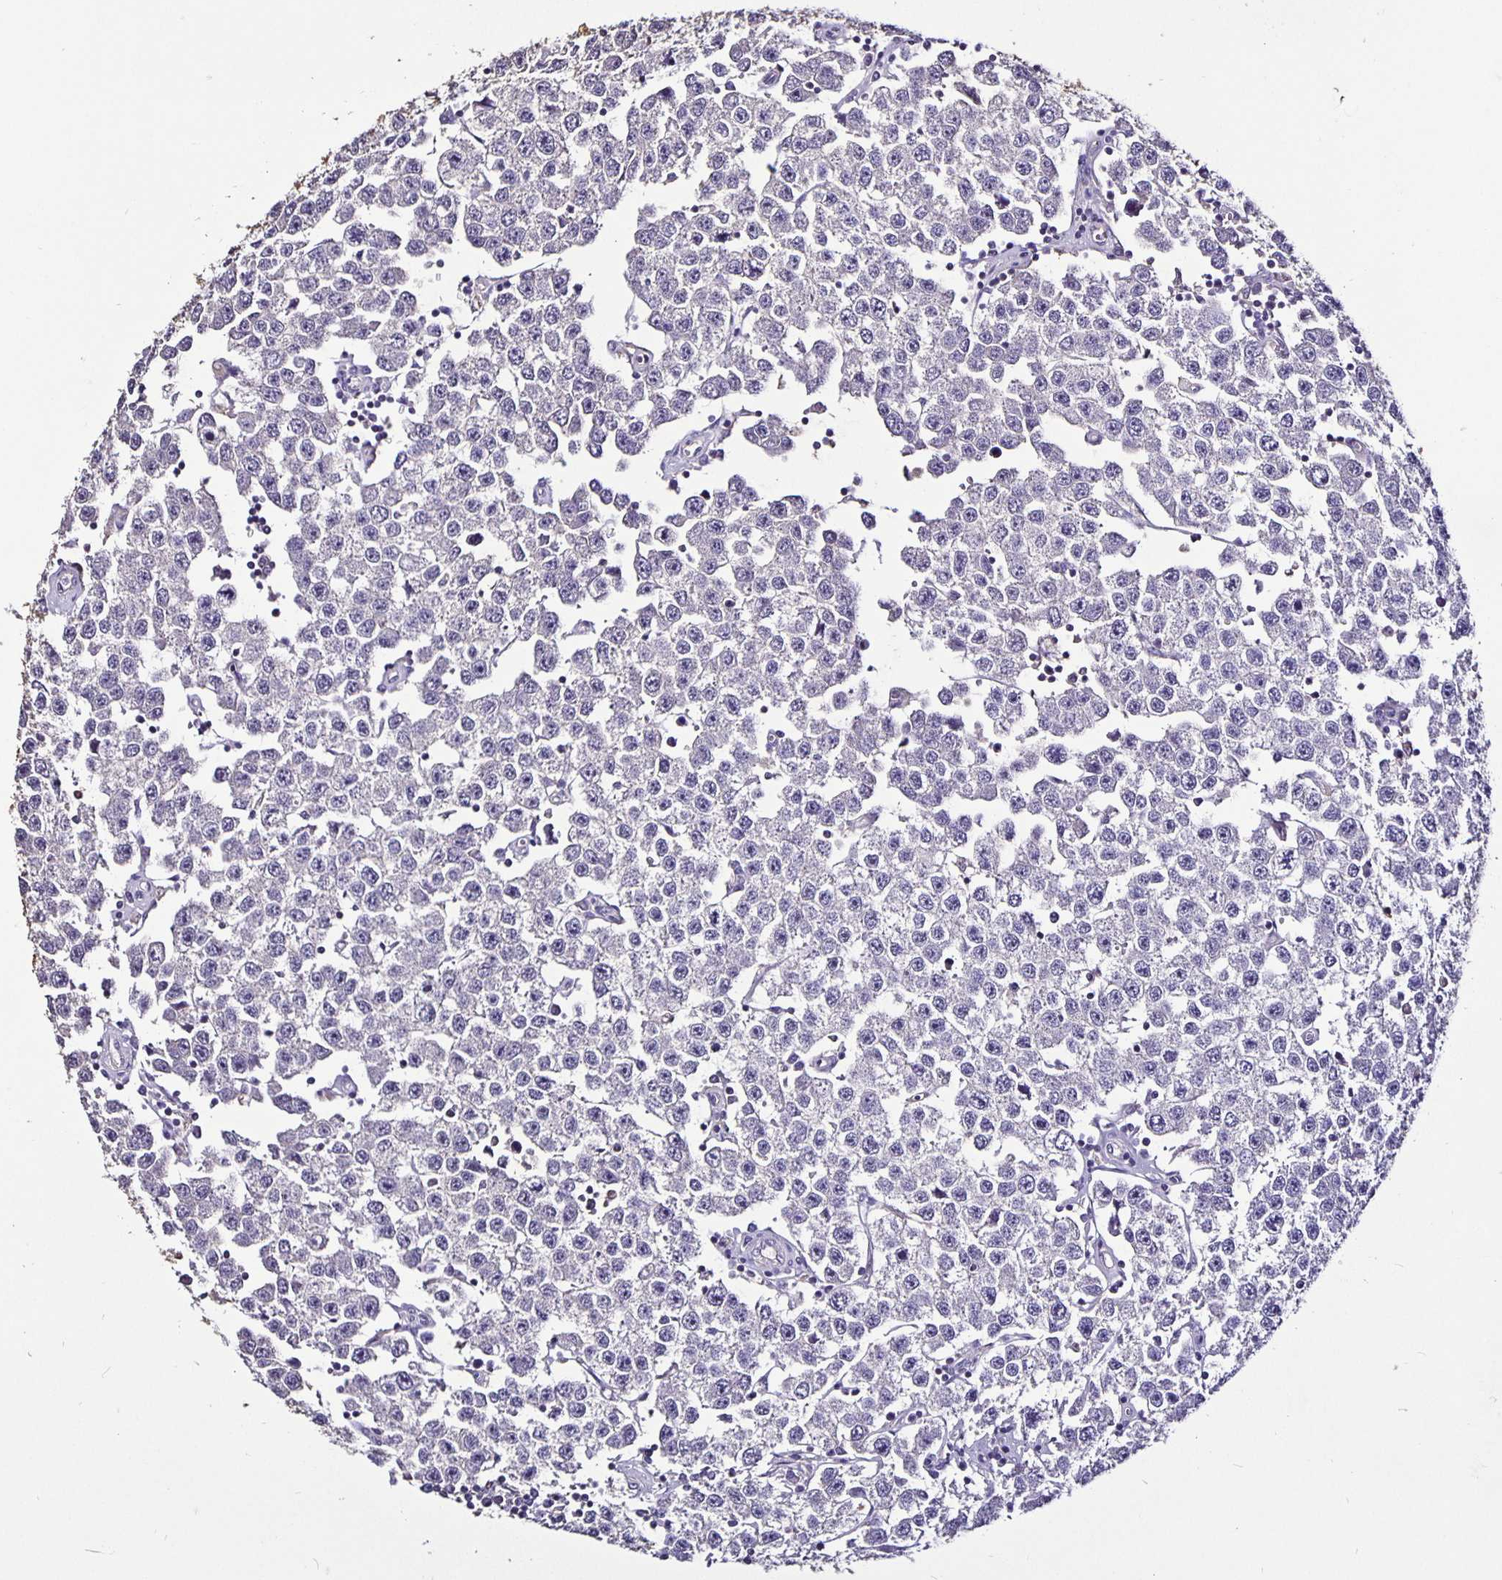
{"staining": {"intensity": "negative", "quantity": "none", "location": "none"}, "tissue": "testis cancer", "cell_type": "Tumor cells", "image_type": "cancer", "snomed": [{"axis": "morphology", "description": "Seminoma, NOS"}, {"axis": "topography", "description": "Testis"}], "caption": "Immunohistochemistry (IHC) image of neoplastic tissue: human seminoma (testis) stained with DAB (3,3'-diaminobenzidine) reveals no significant protein staining in tumor cells.", "gene": "FCER1A", "patient": {"sex": "male", "age": 34}}